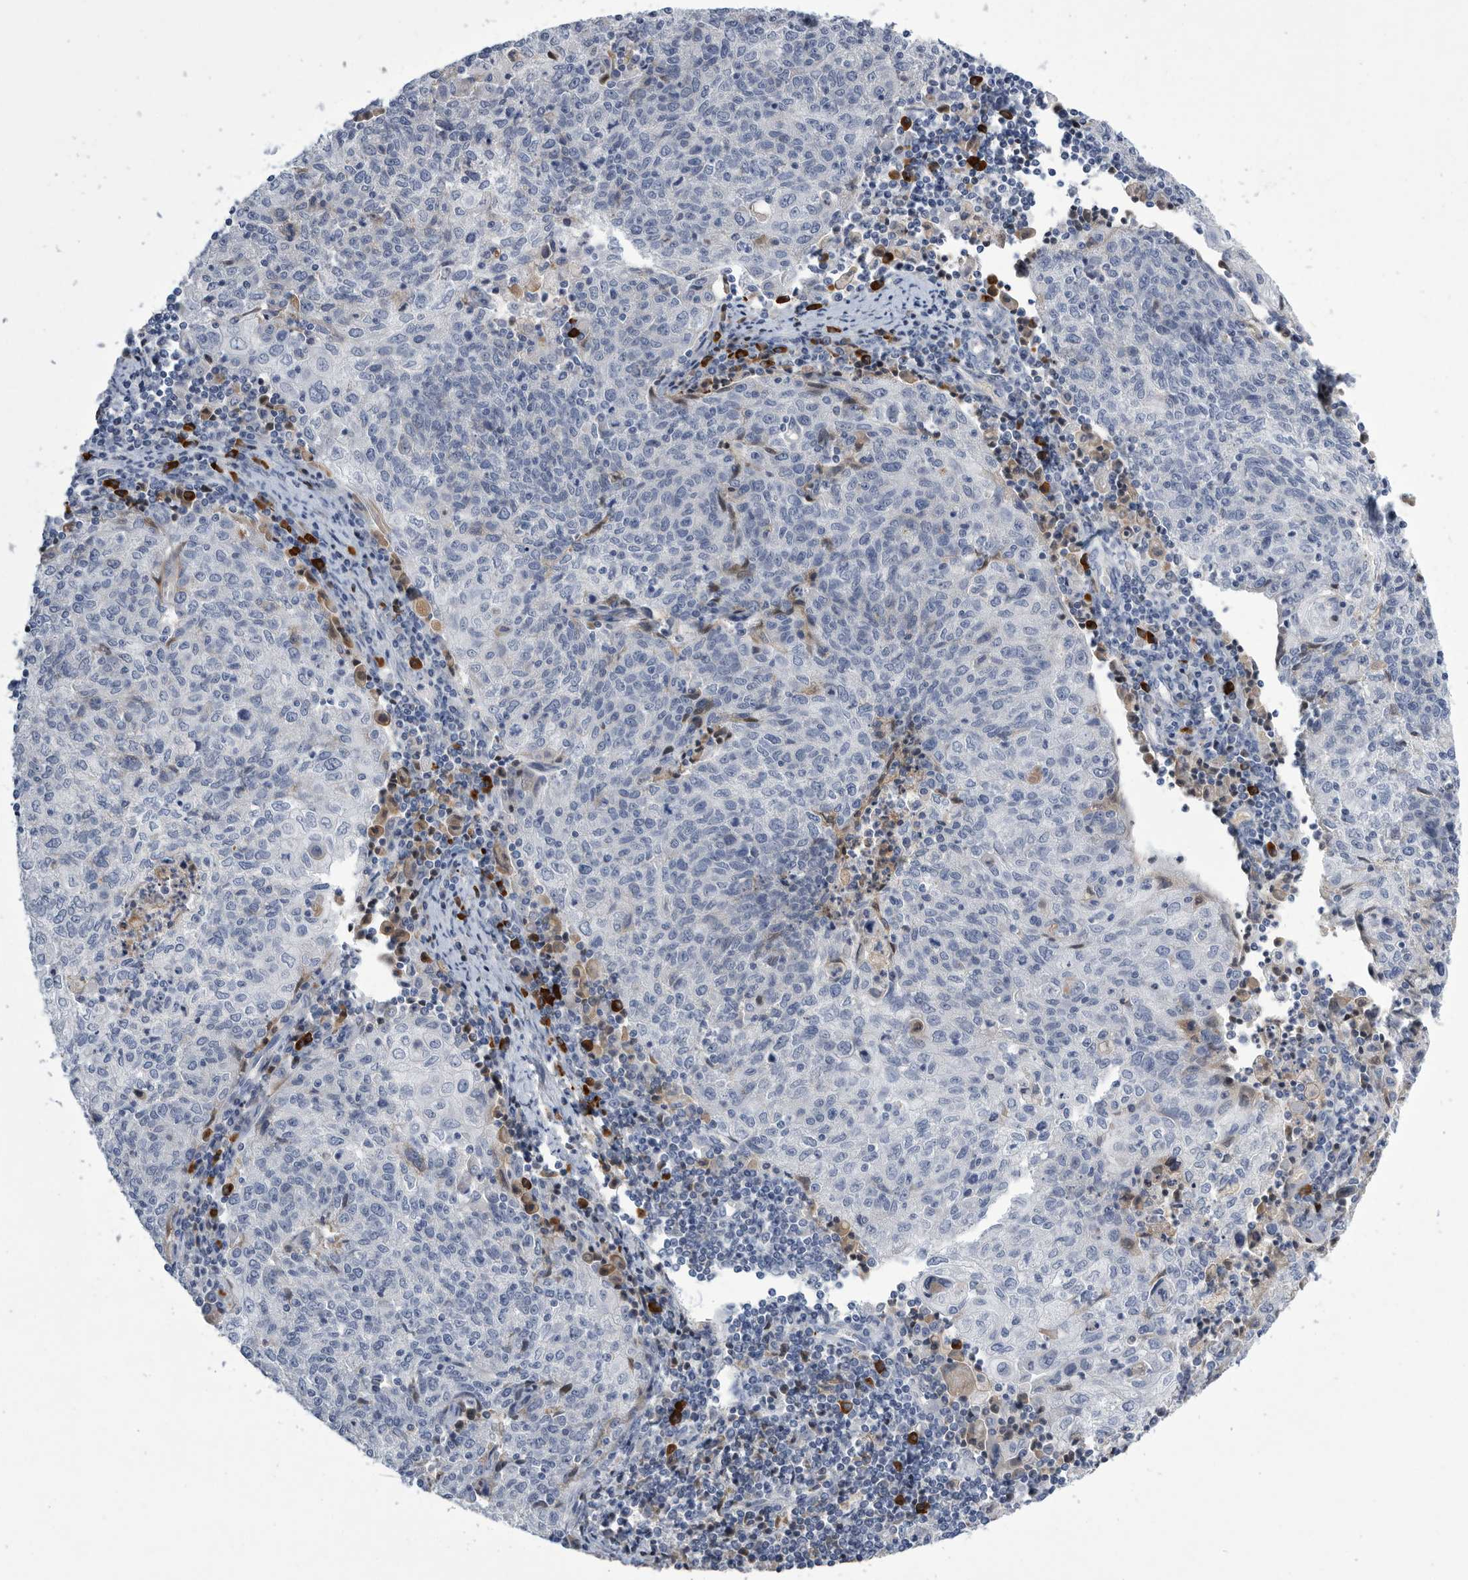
{"staining": {"intensity": "negative", "quantity": "none", "location": "none"}, "tissue": "cervical cancer", "cell_type": "Tumor cells", "image_type": "cancer", "snomed": [{"axis": "morphology", "description": "Squamous cell carcinoma, NOS"}, {"axis": "topography", "description": "Cervix"}], "caption": "DAB immunohistochemical staining of squamous cell carcinoma (cervical) shows no significant expression in tumor cells.", "gene": "BTBD6", "patient": {"sex": "female", "age": 48}}